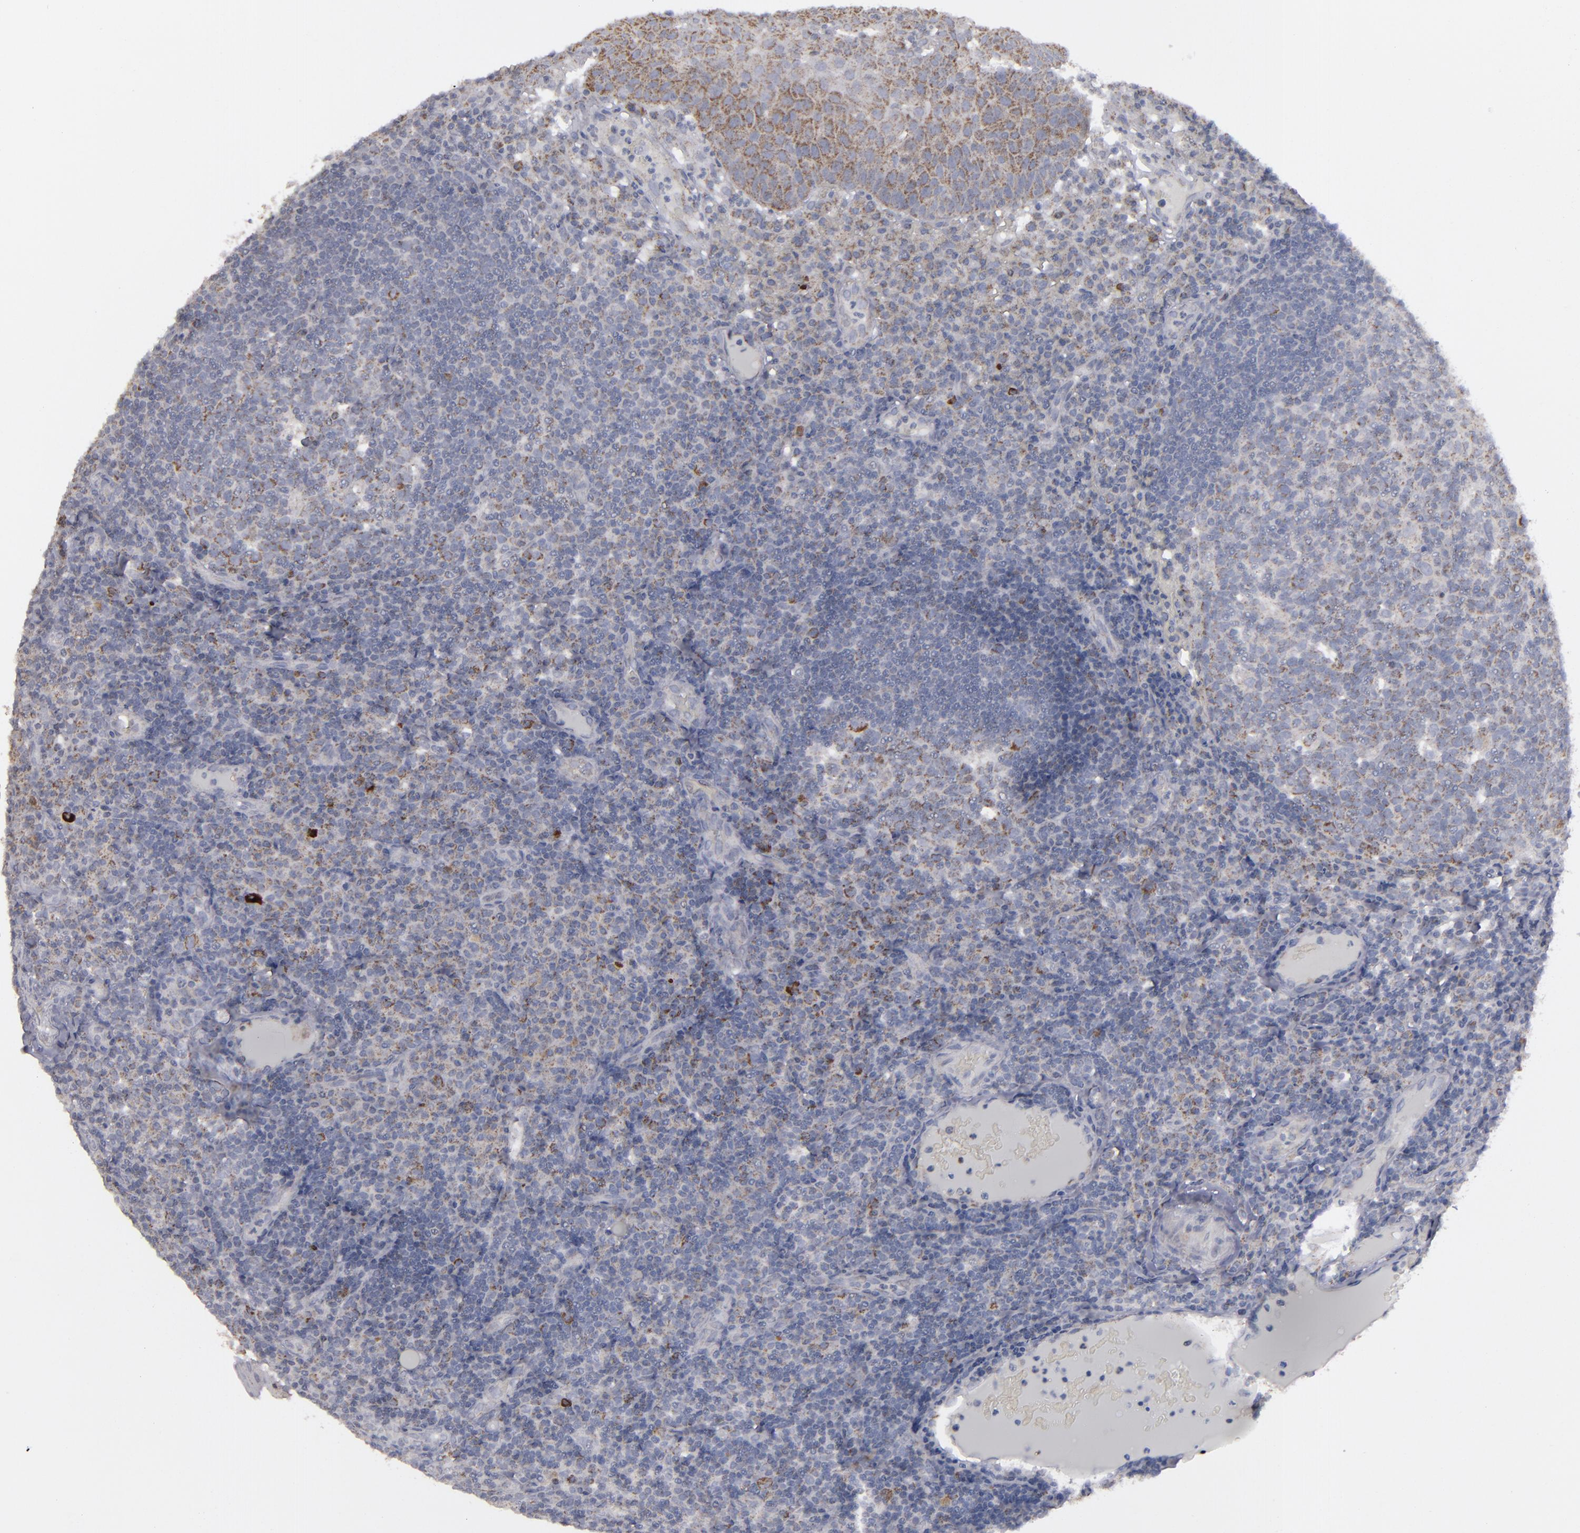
{"staining": {"intensity": "moderate", "quantity": "25%-75%", "location": "cytoplasmic/membranous"}, "tissue": "tonsil", "cell_type": "Germinal center cells", "image_type": "normal", "snomed": [{"axis": "morphology", "description": "Normal tissue, NOS"}, {"axis": "topography", "description": "Tonsil"}], "caption": "The histopathology image demonstrates staining of normal tonsil, revealing moderate cytoplasmic/membranous protein staining (brown color) within germinal center cells.", "gene": "MYOM2", "patient": {"sex": "female", "age": 40}}